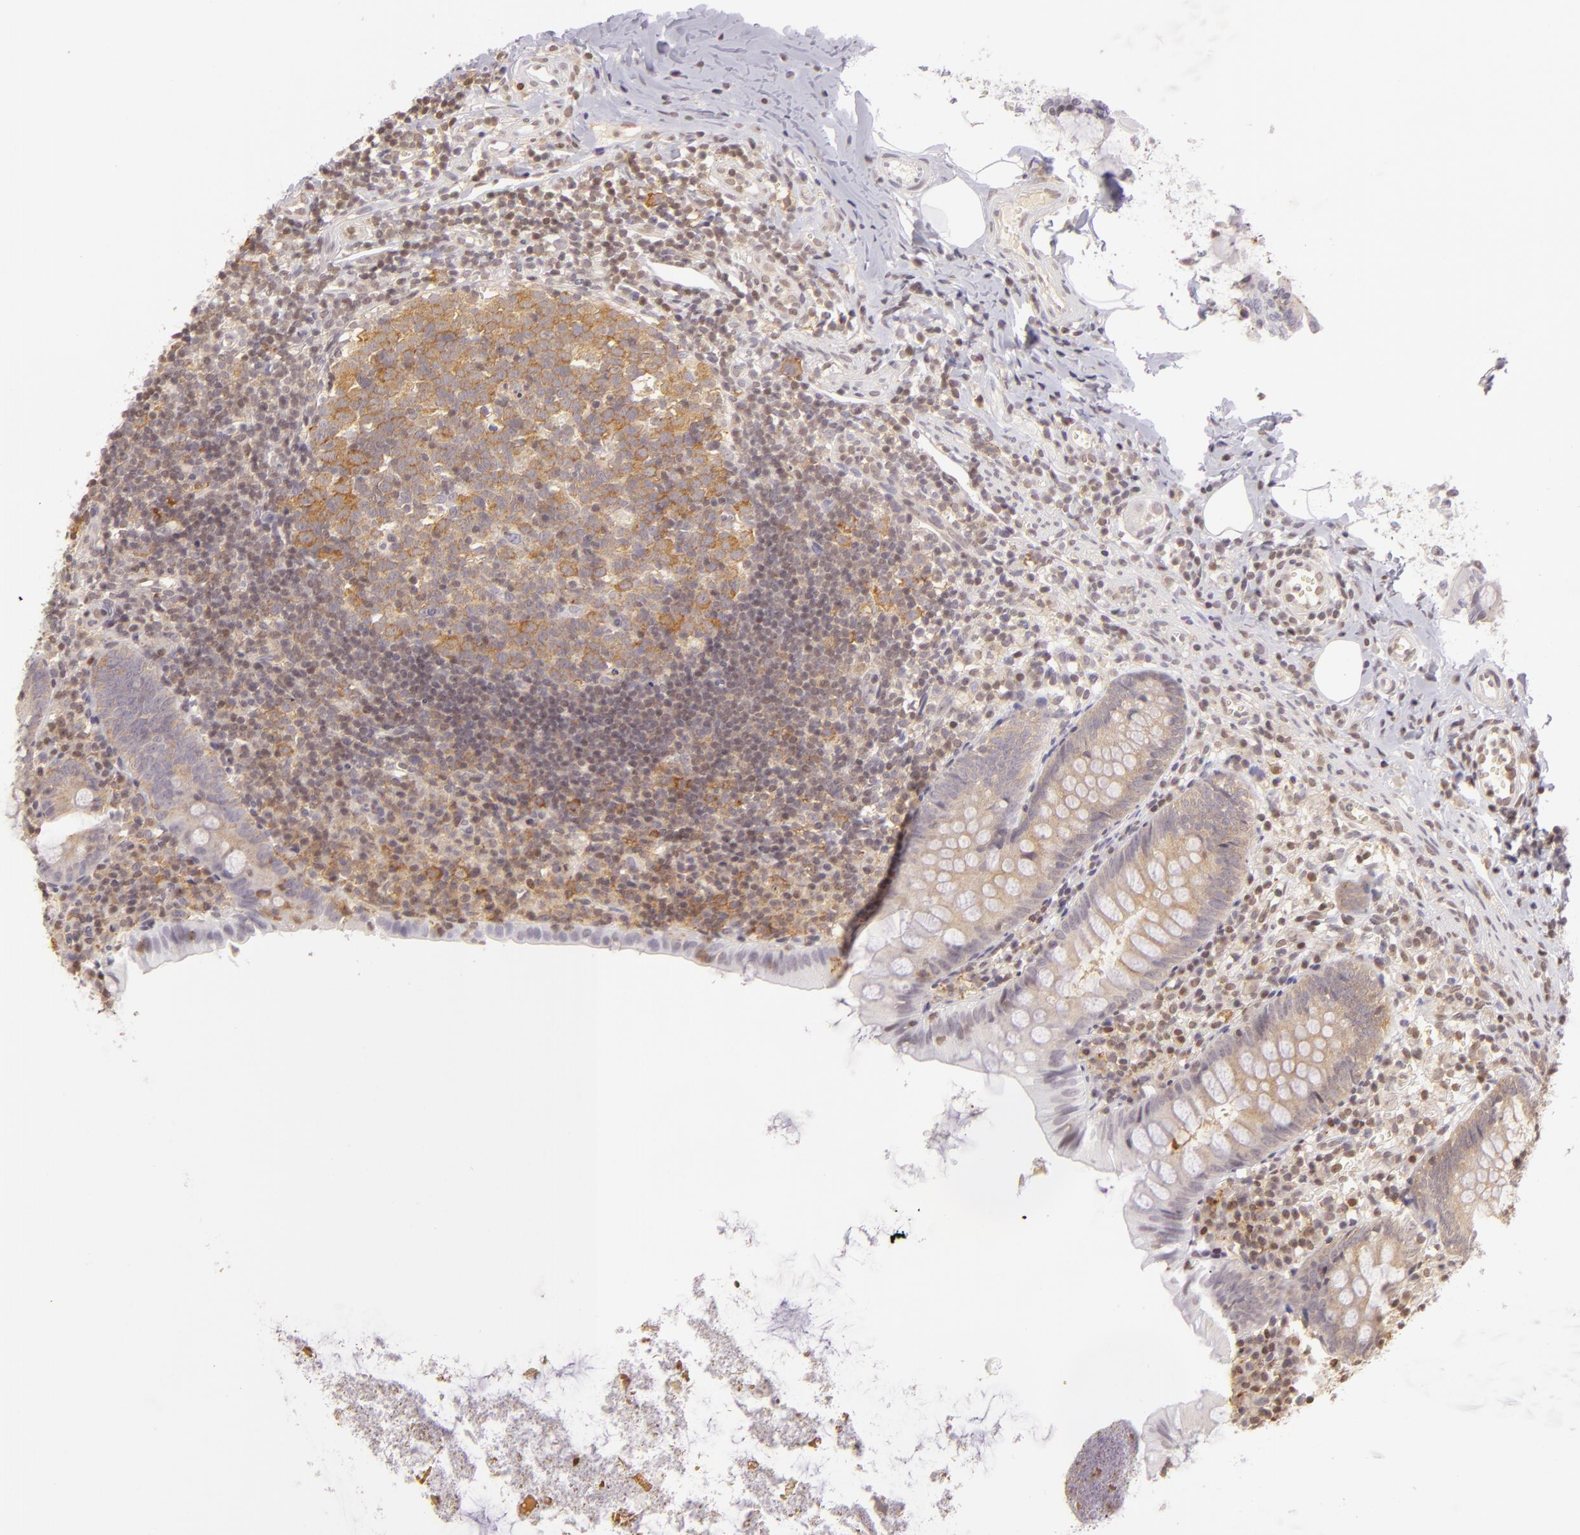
{"staining": {"intensity": "weak", "quantity": "25%-75%", "location": "cytoplasmic/membranous"}, "tissue": "appendix", "cell_type": "Glandular cells", "image_type": "normal", "snomed": [{"axis": "morphology", "description": "Normal tissue, NOS"}, {"axis": "topography", "description": "Appendix"}], "caption": "Appendix stained with DAB (3,3'-diaminobenzidine) IHC reveals low levels of weak cytoplasmic/membranous staining in approximately 25%-75% of glandular cells. The staining was performed using DAB to visualize the protein expression in brown, while the nuclei were stained in blue with hematoxylin (Magnification: 20x).", "gene": "ENSG00000290315", "patient": {"sex": "female", "age": 9}}